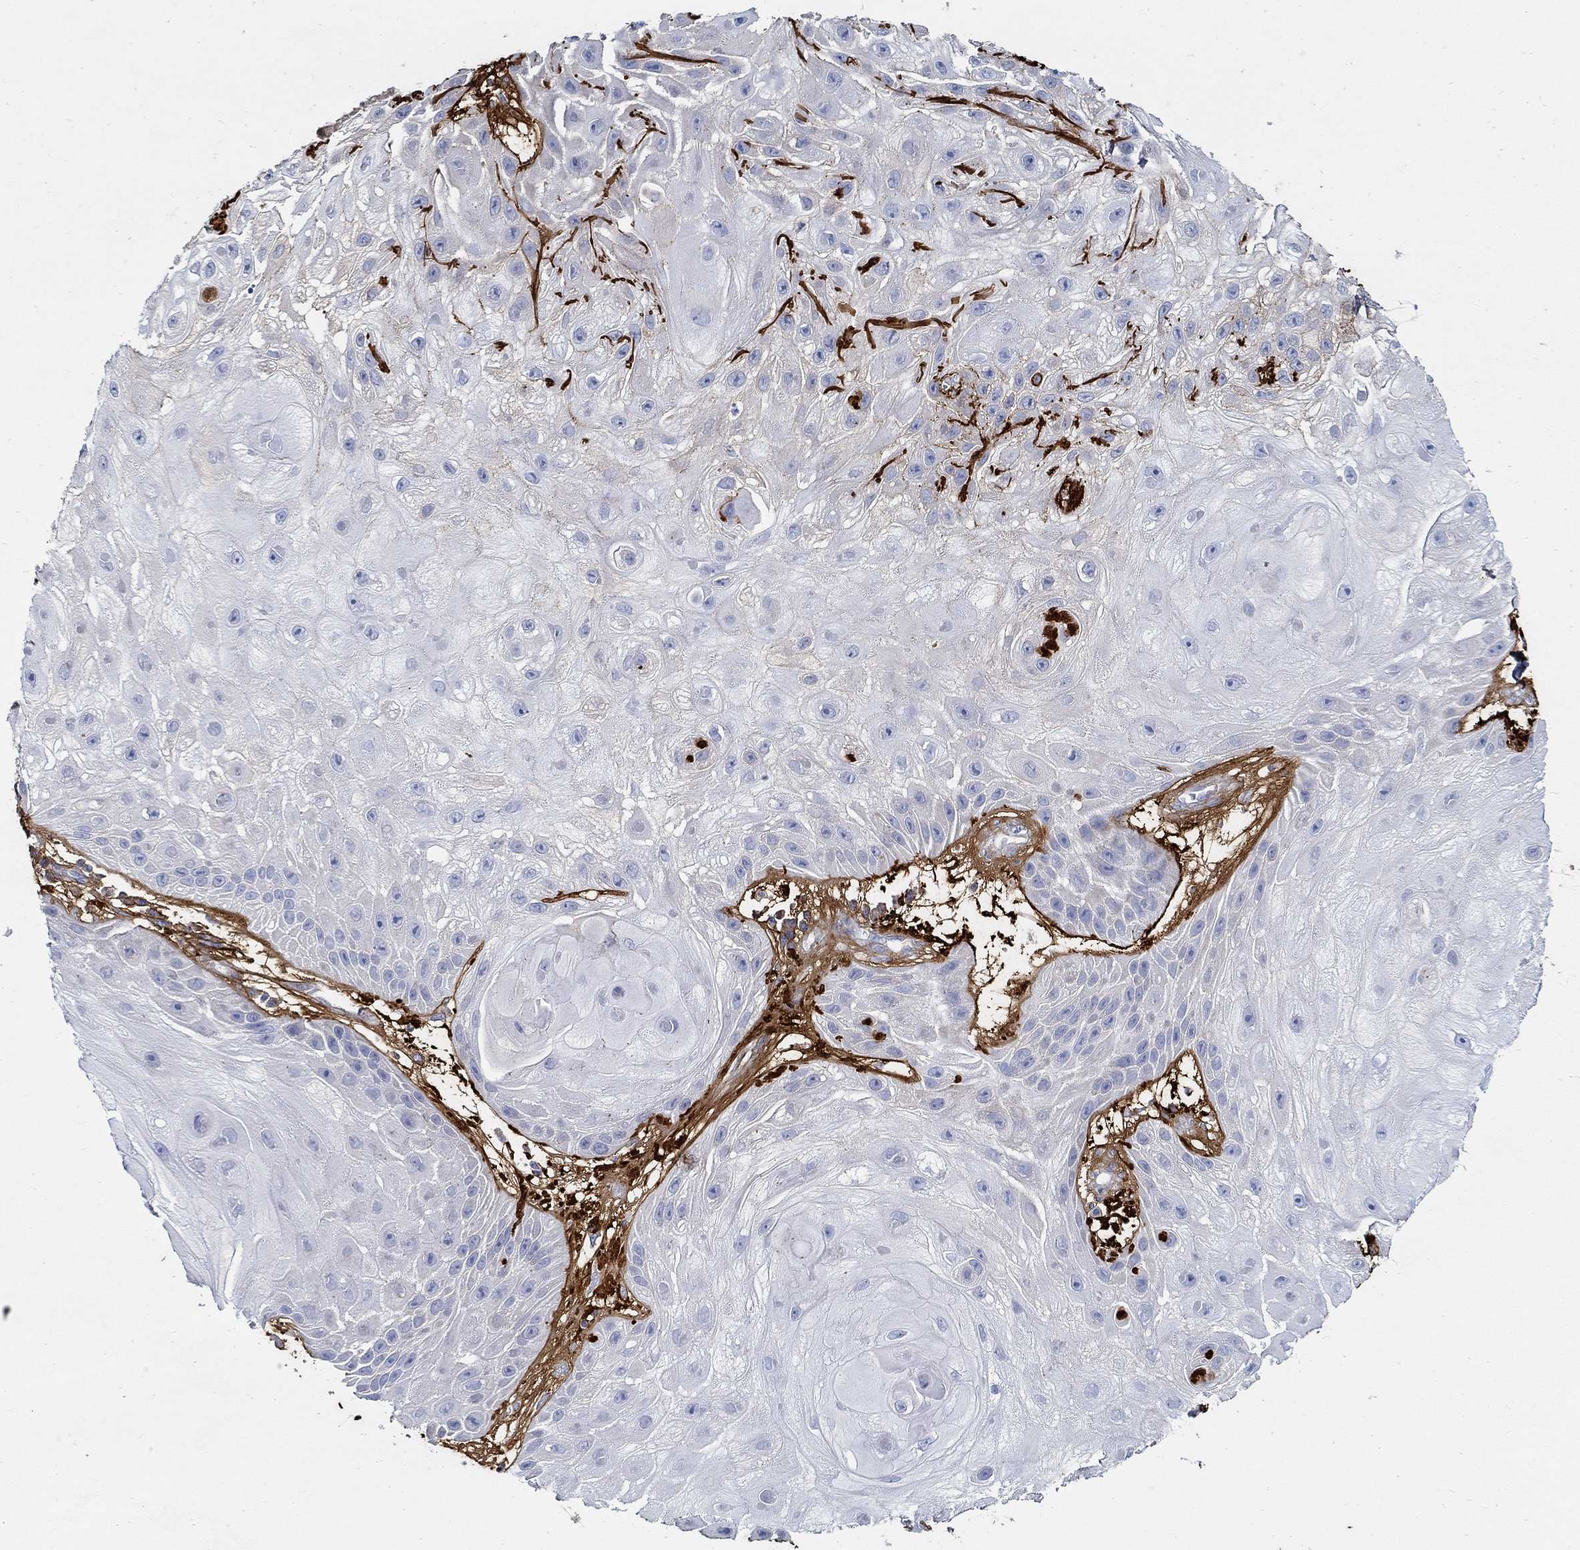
{"staining": {"intensity": "negative", "quantity": "none", "location": "none"}, "tissue": "skin cancer", "cell_type": "Tumor cells", "image_type": "cancer", "snomed": [{"axis": "morphology", "description": "Normal tissue, NOS"}, {"axis": "morphology", "description": "Squamous cell carcinoma, NOS"}, {"axis": "topography", "description": "Skin"}], "caption": "A high-resolution histopathology image shows IHC staining of skin cancer, which exhibits no significant positivity in tumor cells.", "gene": "TGFBI", "patient": {"sex": "male", "age": 79}}